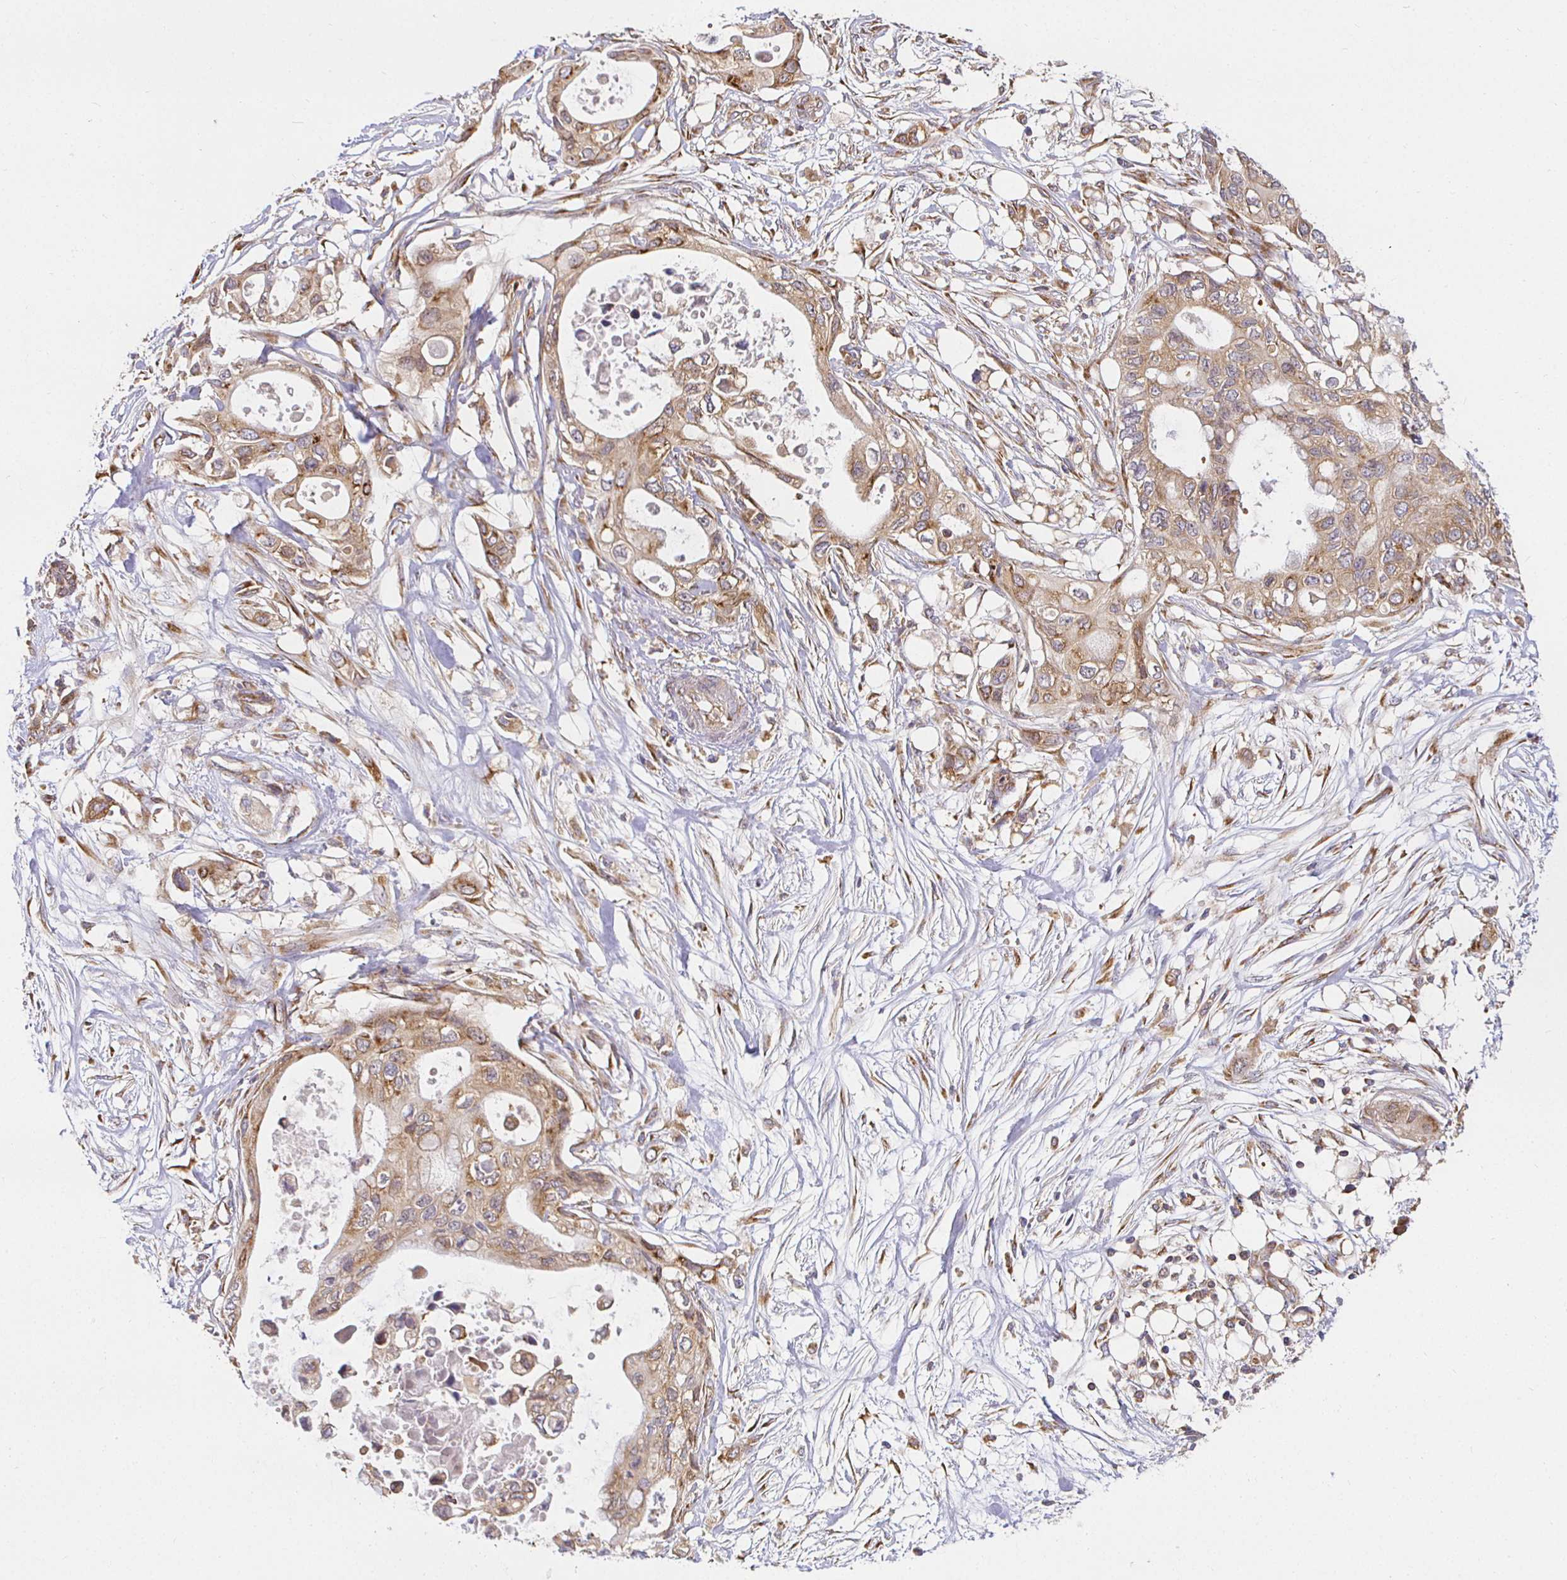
{"staining": {"intensity": "weak", "quantity": ">75%", "location": "cytoplasmic/membranous"}, "tissue": "pancreatic cancer", "cell_type": "Tumor cells", "image_type": "cancer", "snomed": [{"axis": "morphology", "description": "Adenocarcinoma, NOS"}, {"axis": "topography", "description": "Pancreas"}], "caption": "Pancreatic cancer stained for a protein (brown) exhibits weak cytoplasmic/membranous positive expression in about >75% of tumor cells.", "gene": "IRAK1", "patient": {"sex": "female", "age": 63}}